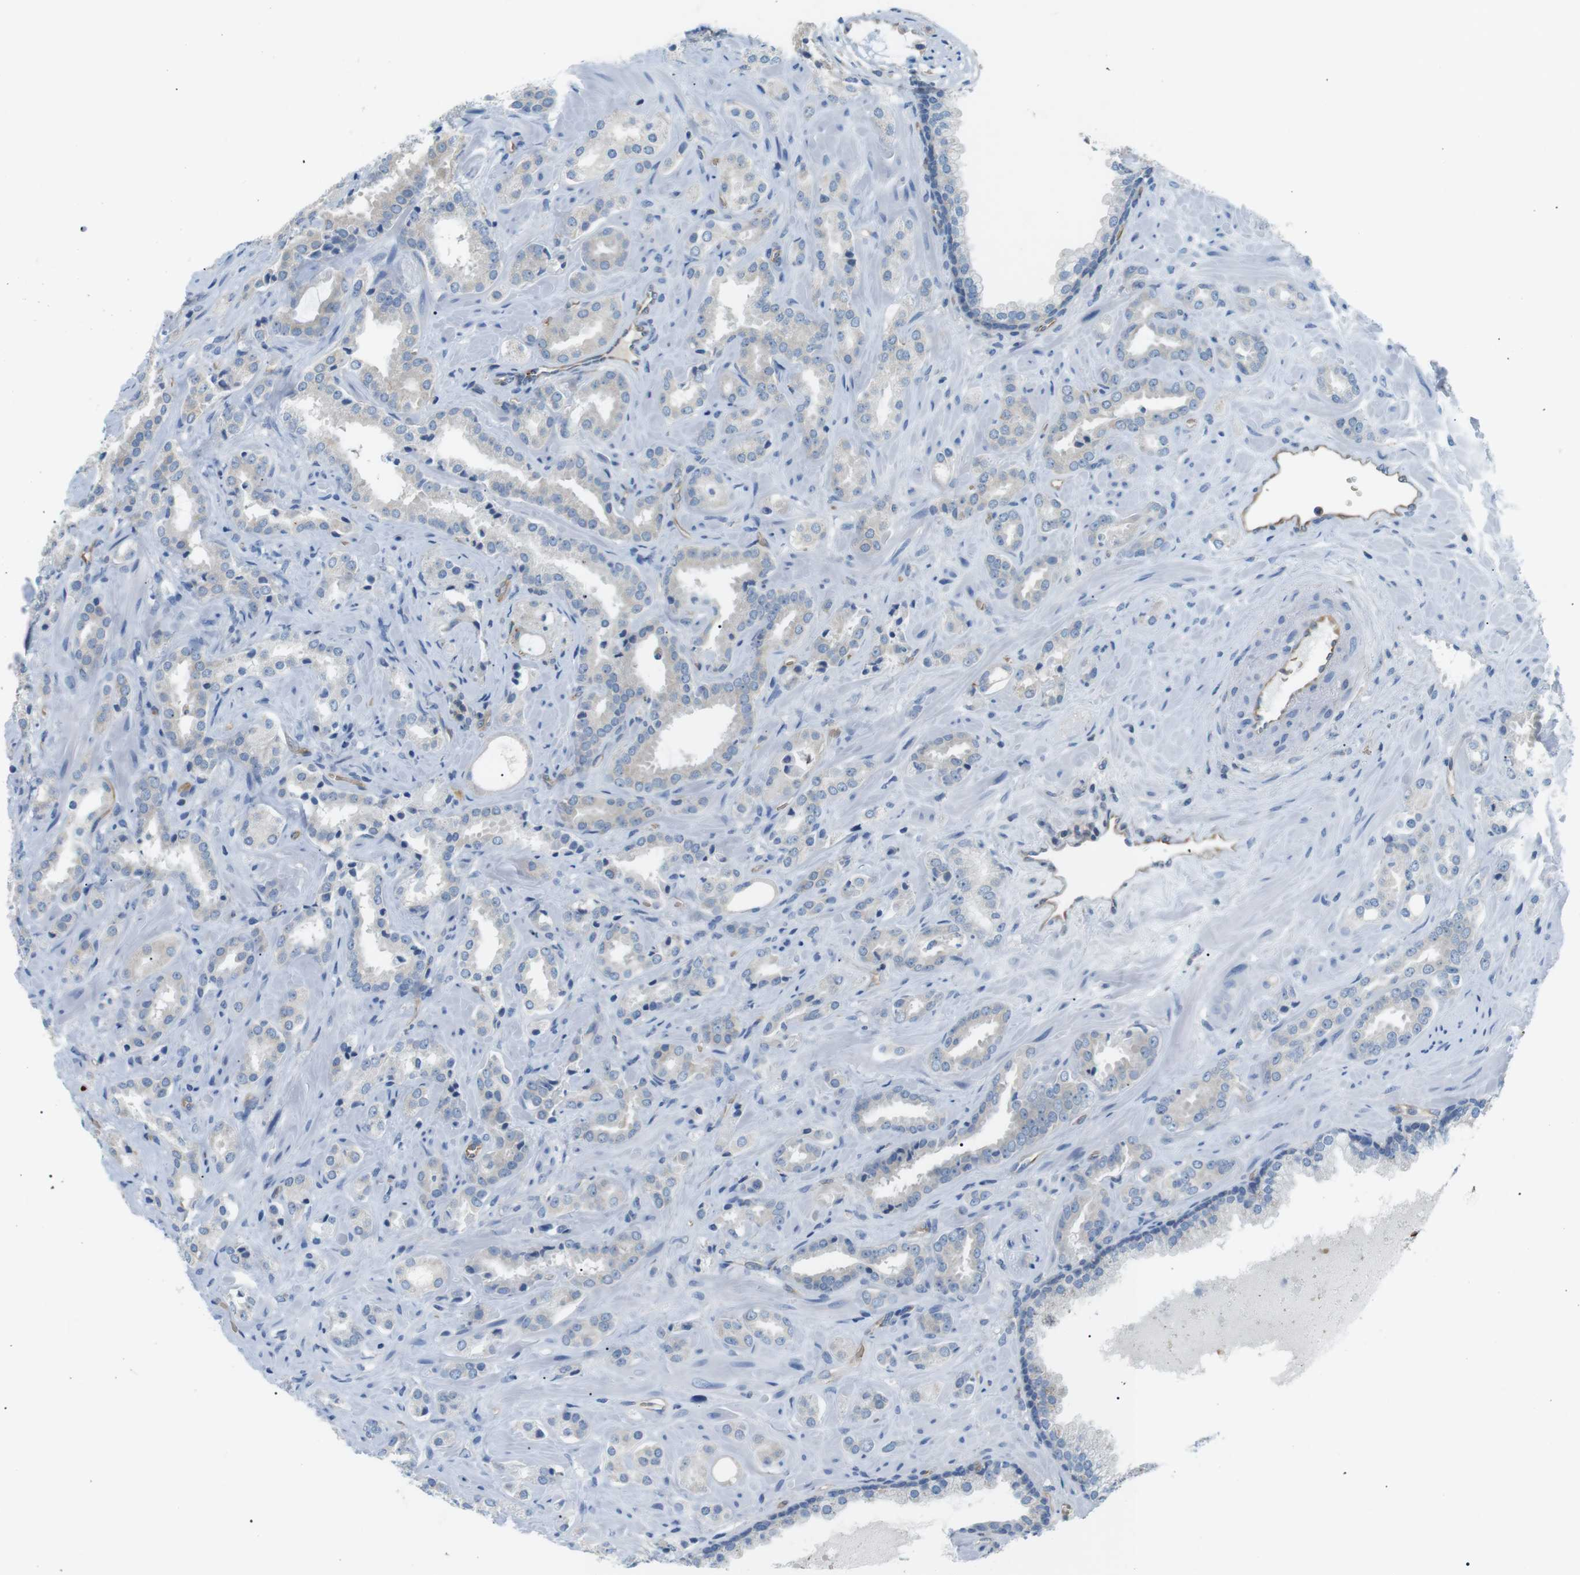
{"staining": {"intensity": "negative", "quantity": "none", "location": "none"}, "tissue": "prostate cancer", "cell_type": "Tumor cells", "image_type": "cancer", "snomed": [{"axis": "morphology", "description": "Adenocarcinoma, High grade"}, {"axis": "topography", "description": "Prostate"}], "caption": "Immunohistochemical staining of prostate adenocarcinoma (high-grade) displays no significant staining in tumor cells.", "gene": "ADCY10", "patient": {"sex": "male", "age": 64}}